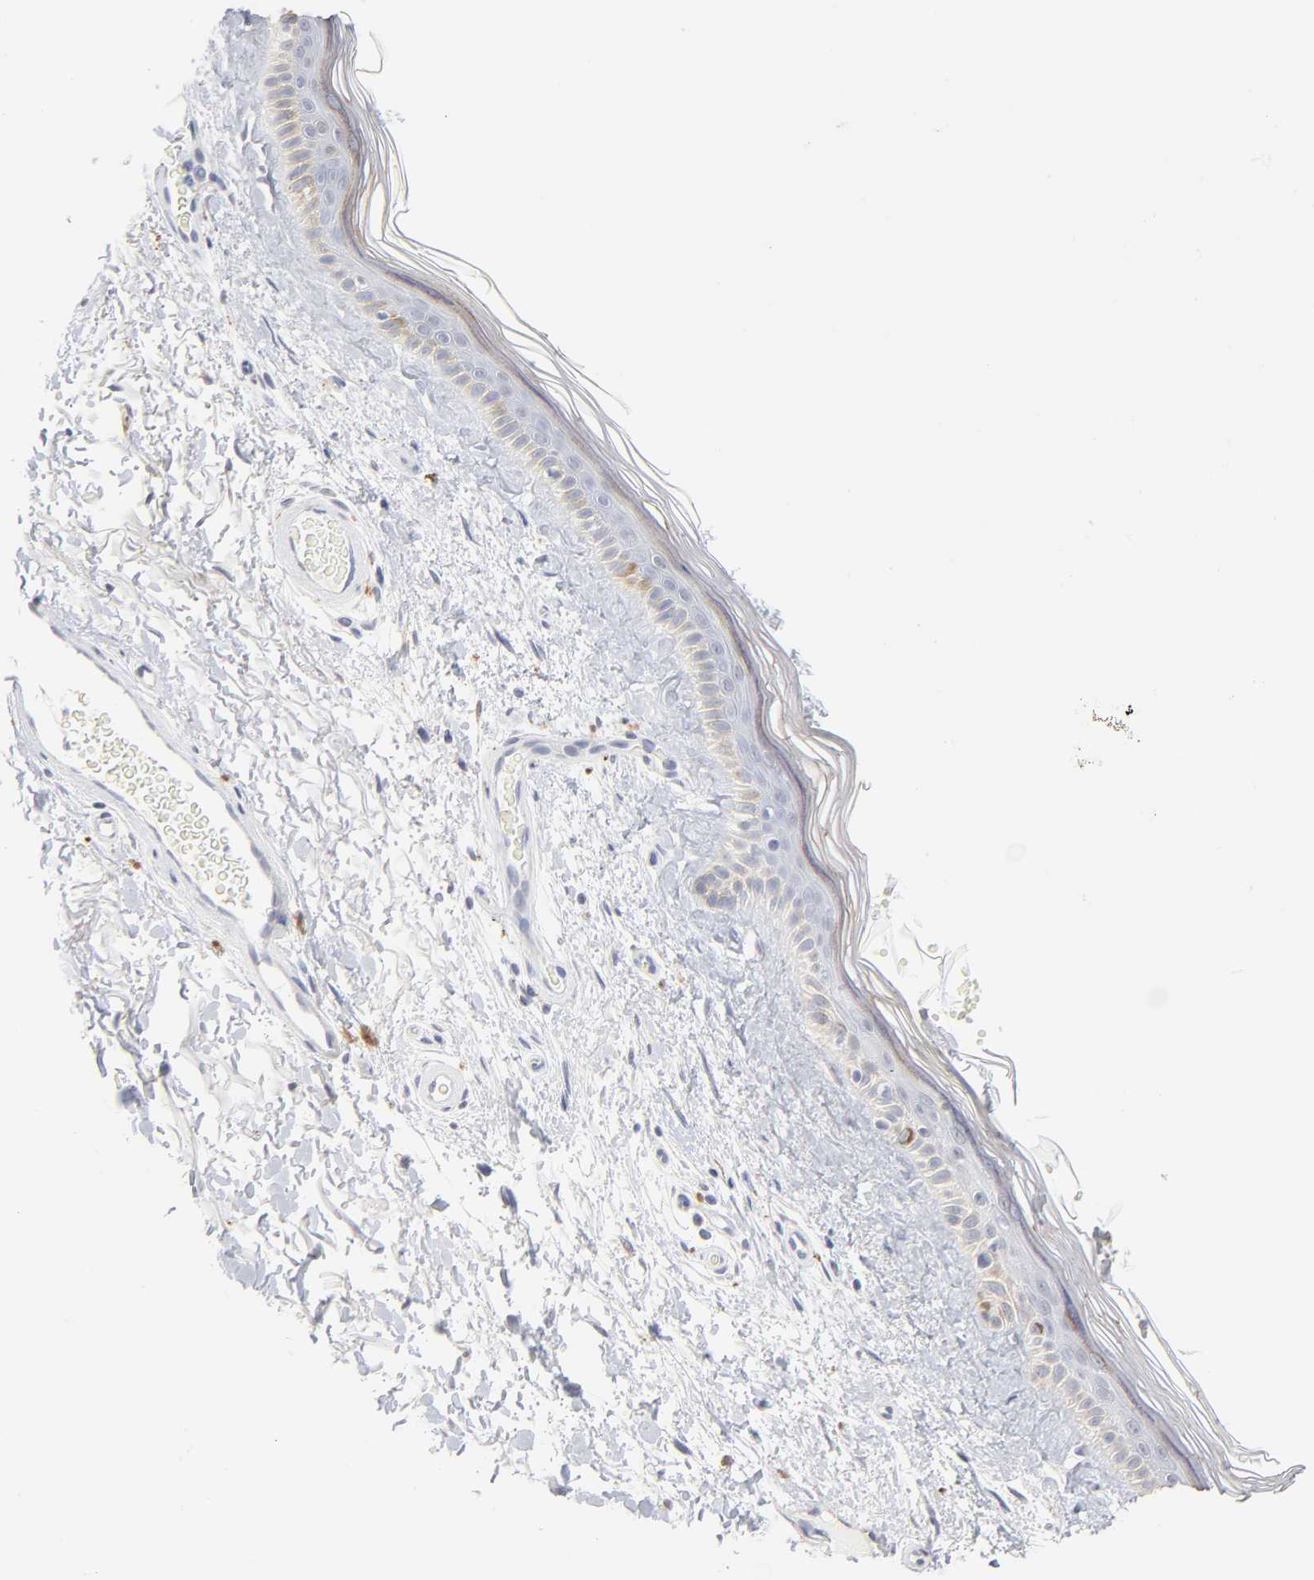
{"staining": {"intensity": "negative", "quantity": "none", "location": "none"}, "tissue": "skin", "cell_type": "Fibroblasts", "image_type": "normal", "snomed": [{"axis": "morphology", "description": "Normal tissue, NOS"}, {"axis": "topography", "description": "Skin"}], "caption": "This is an immunohistochemistry photomicrograph of unremarkable human skin. There is no expression in fibroblasts.", "gene": "LTBP2", "patient": {"sex": "male", "age": 63}}